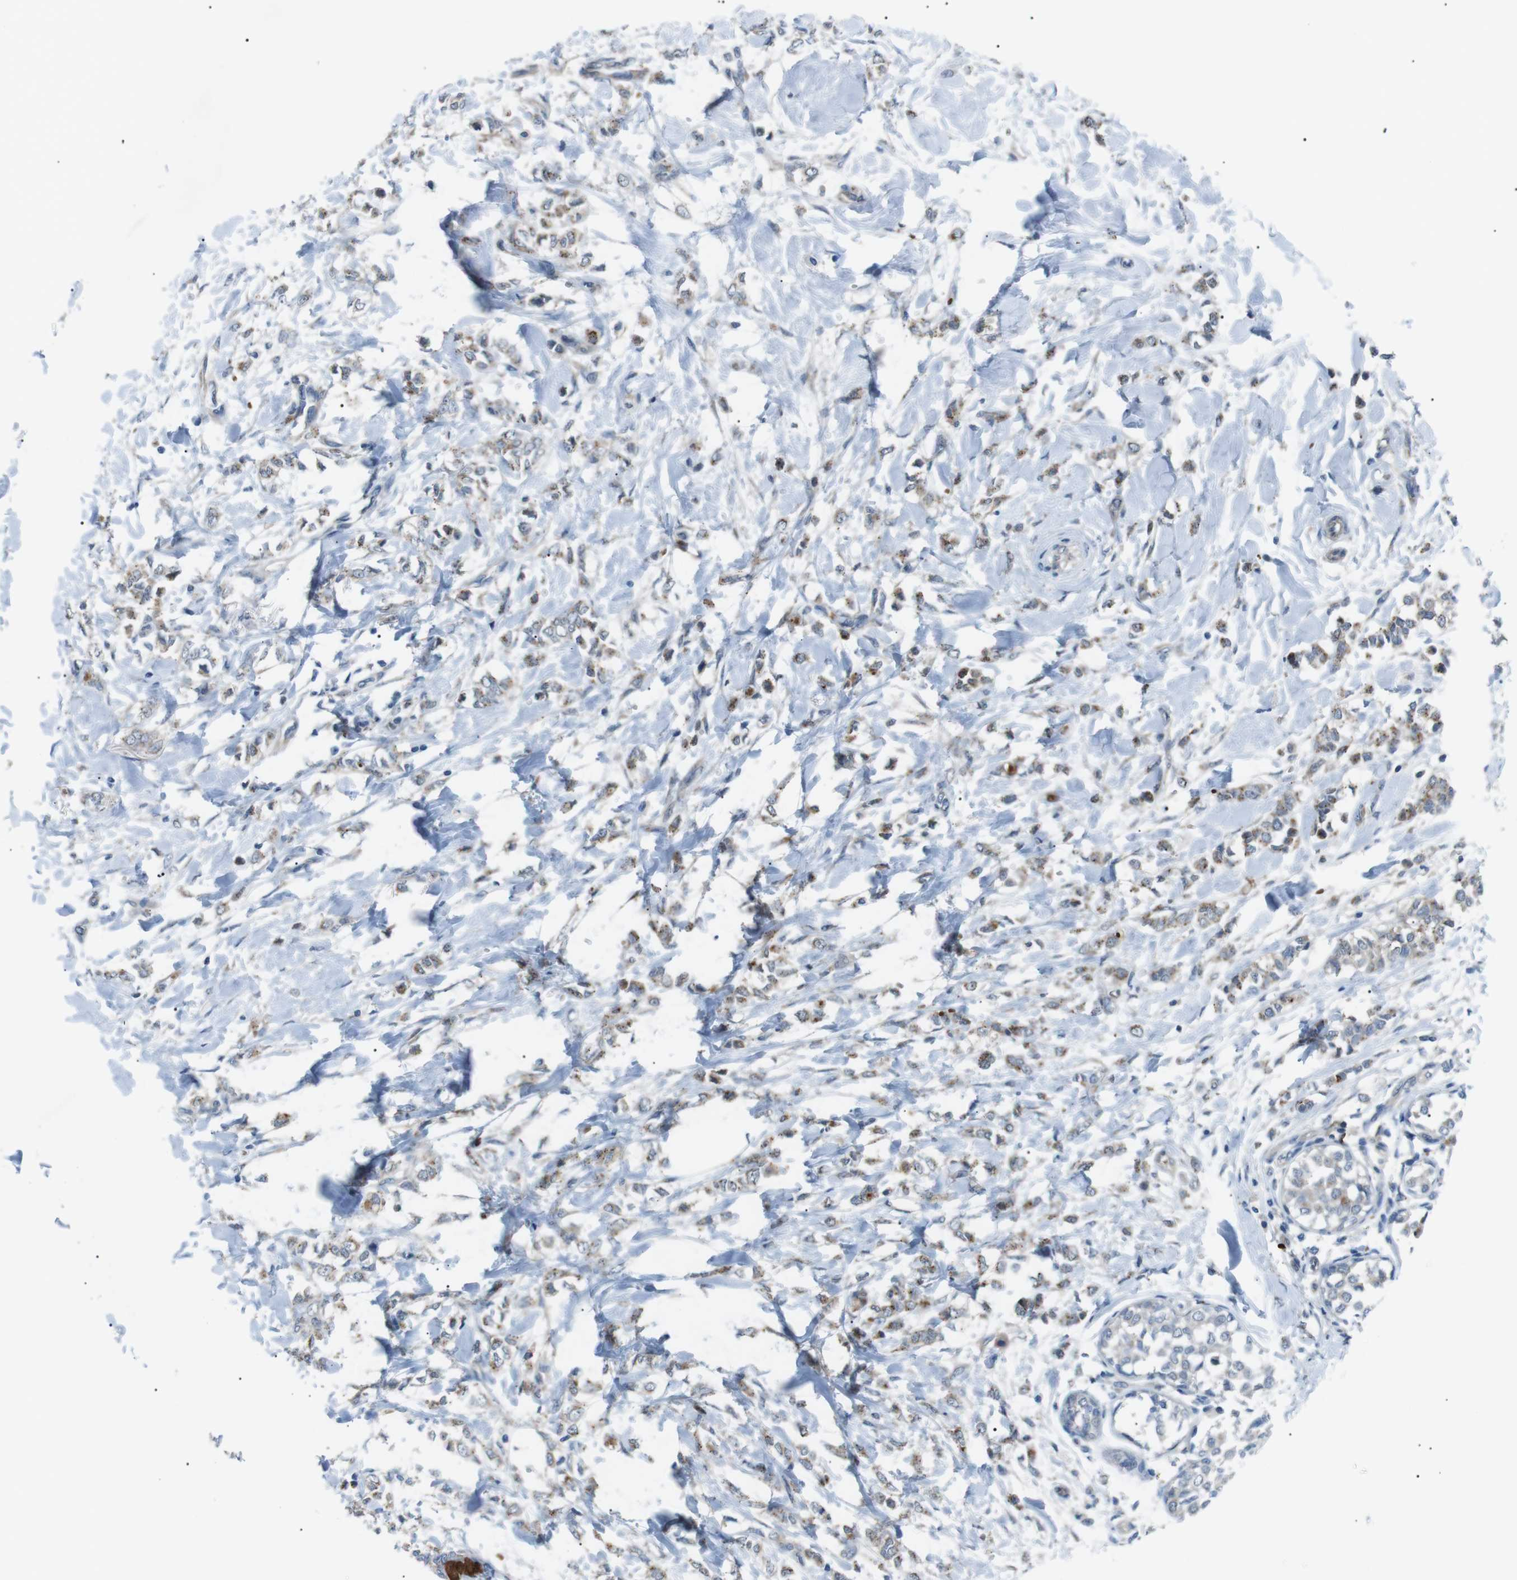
{"staining": {"intensity": "weak", "quantity": "25%-75%", "location": "cytoplasmic/membranous"}, "tissue": "breast cancer", "cell_type": "Tumor cells", "image_type": "cancer", "snomed": [{"axis": "morphology", "description": "Lobular carcinoma, in situ"}, {"axis": "morphology", "description": "Lobular carcinoma"}, {"axis": "topography", "description": "Breast"}], "caption": "Immunohistochemistry photomicrograph of human breast lobular carcinoma stained for a protein (brown), which exhibits low levels of weak cytoplasmic/membranous expression in approximately 25%-75% of tumor cells.", "gene": "B4GALNT2", "patient": {"sex": "female", "age": 41}}